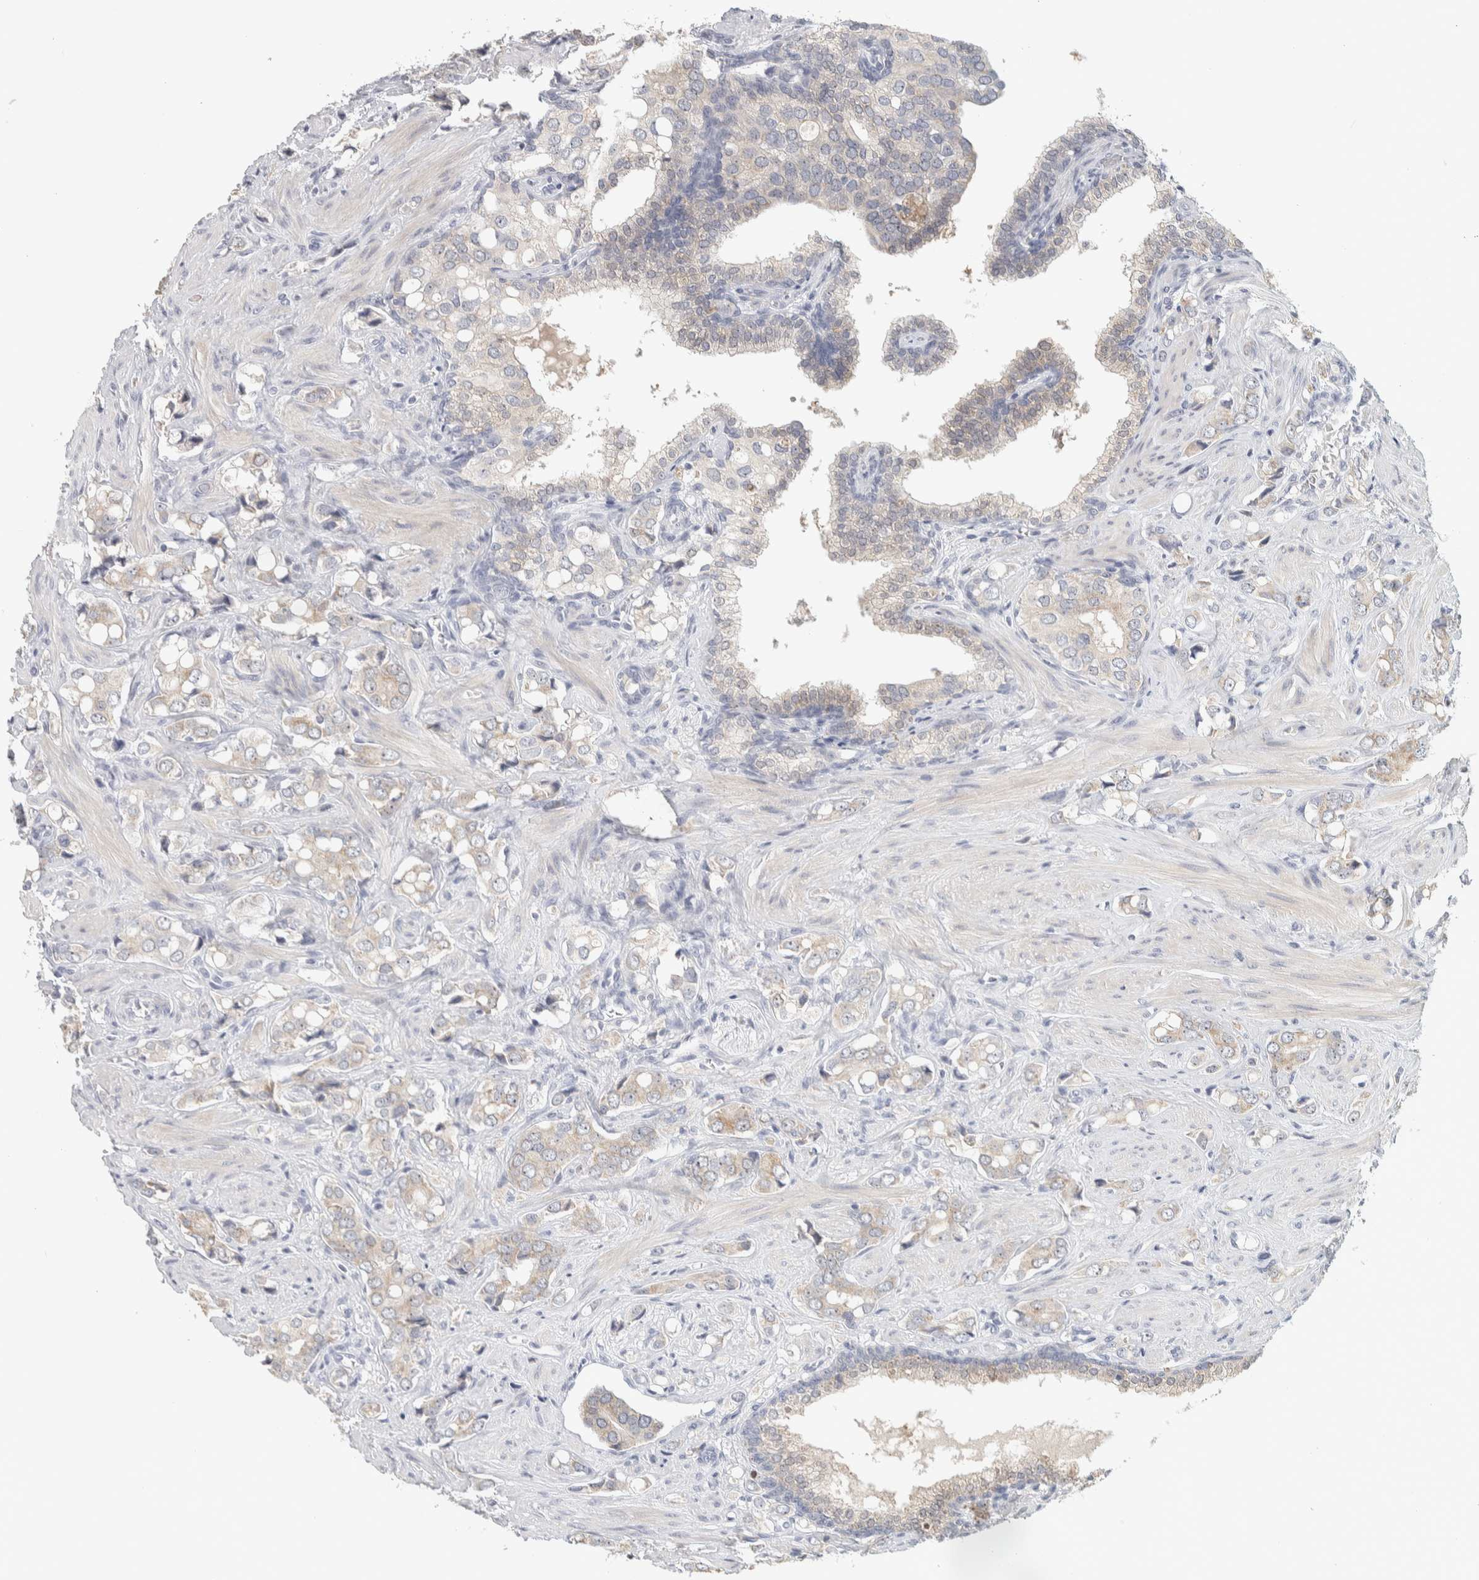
{"staining": {"intensity": "weak", "quantity": "<25%", "location": "cytoplasmic/membranous,nuclear"}, "tissue": "prostate cancer", "cell_type": "Tumor cells", "image_type": "cancer", "snomed": [{"axis": "morphology", "description": "Adenocarcinoma, High grade"}, {"axis": "topography", "description": "Prostate"}], "caption": "This is an IHC image of human high-grade adenocarcinoma (prostate). There is no expression in tumor cells.", "gene": "DCXR", "patient": {"sex": "male", "age": 52}}